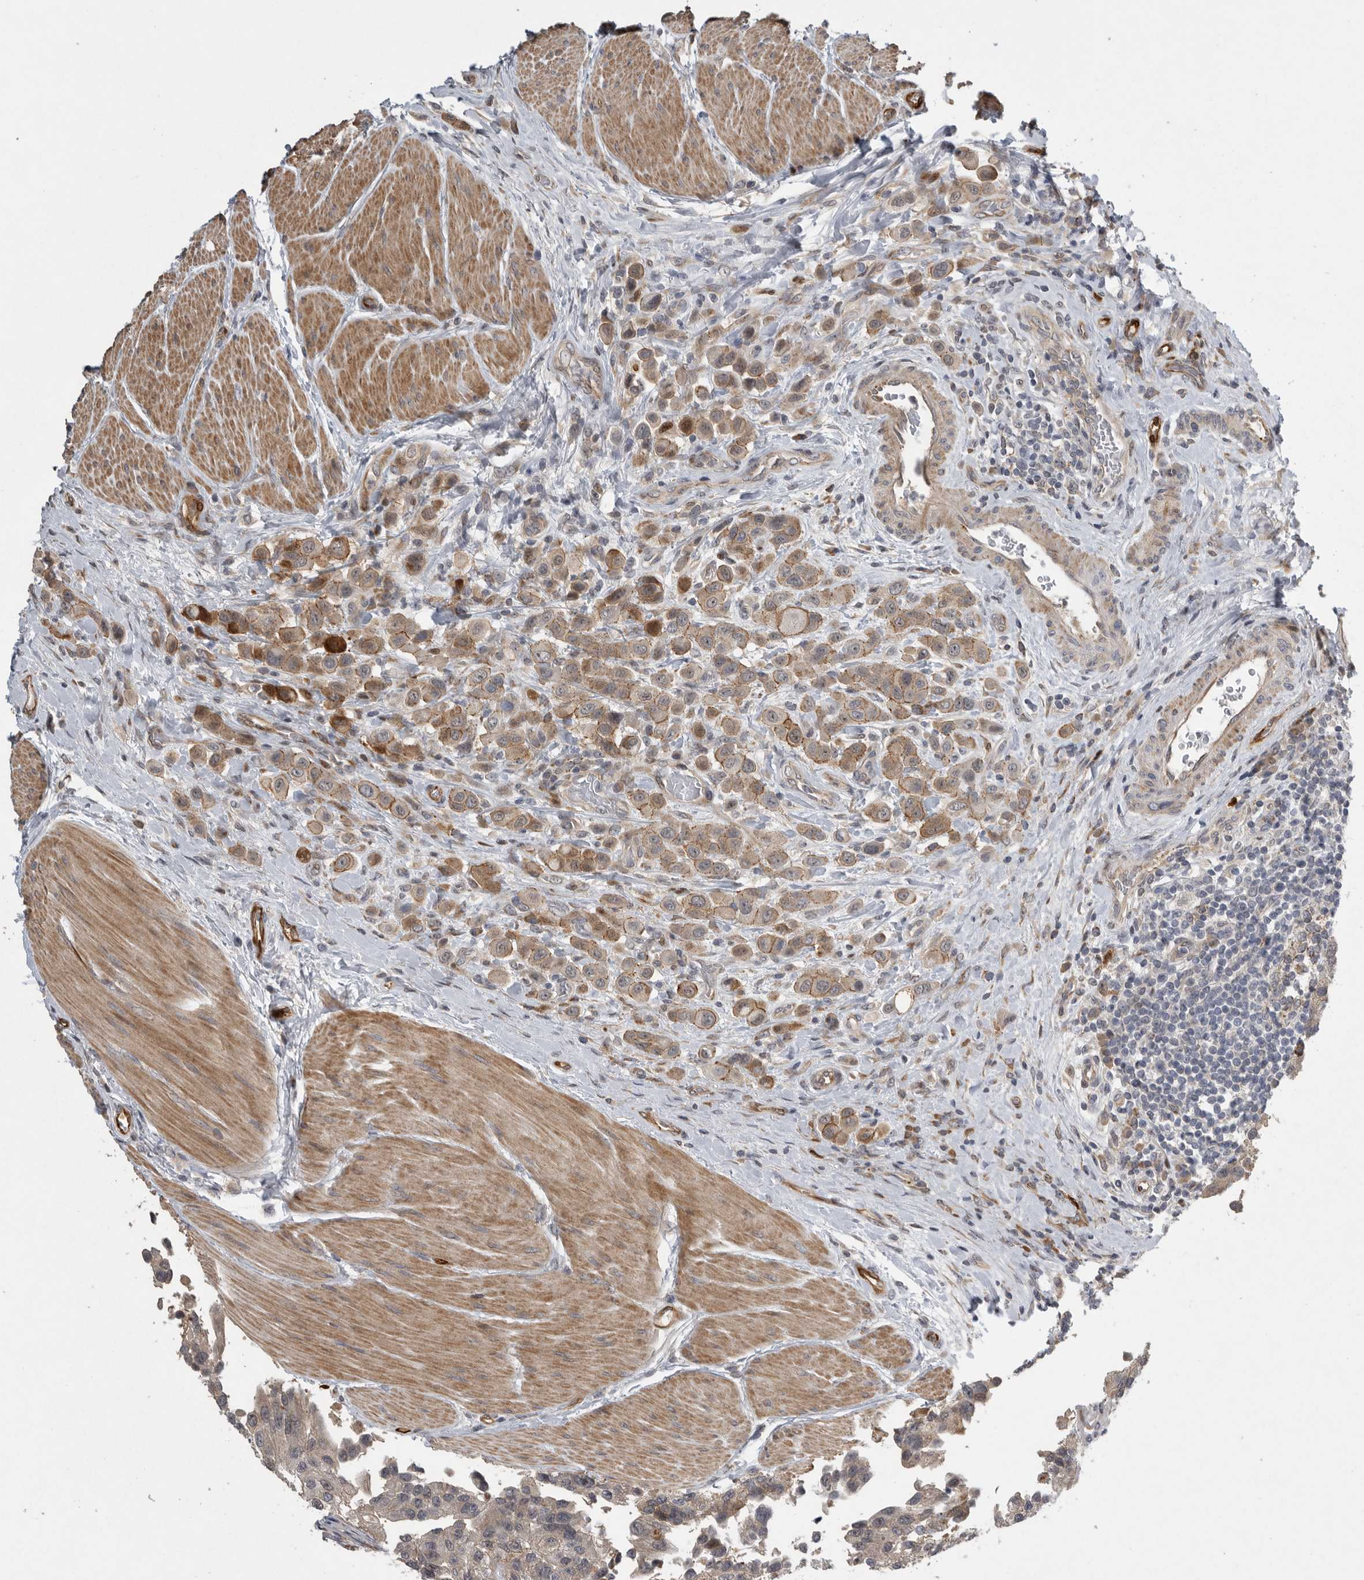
{"staining": {"intensity": "moderate", "quantity": ">75%", "location": "cytoplasmic/membranous"}, "tissue": "urothelial cancer", "cell_type": "Tumor cells", "image_type": "cancer", "snomed": [{"axis": "morphology", "description": "Urothelial carcinoma, High grade"}, {"axis": "topography", "description": "Urinary bladder"}], "caption": "The photomicrograph demonstrates a brown stain indicating the presence of a protein in the cytoplasmic/membranous of tumor cells in urothelial cancer. (DAB (3,3'-diaminobenzidine) = brown stain, brightfield microscopy at high magnification).", "gene": "MPDZ", "patient": {"sex": "male", "age": 50}}